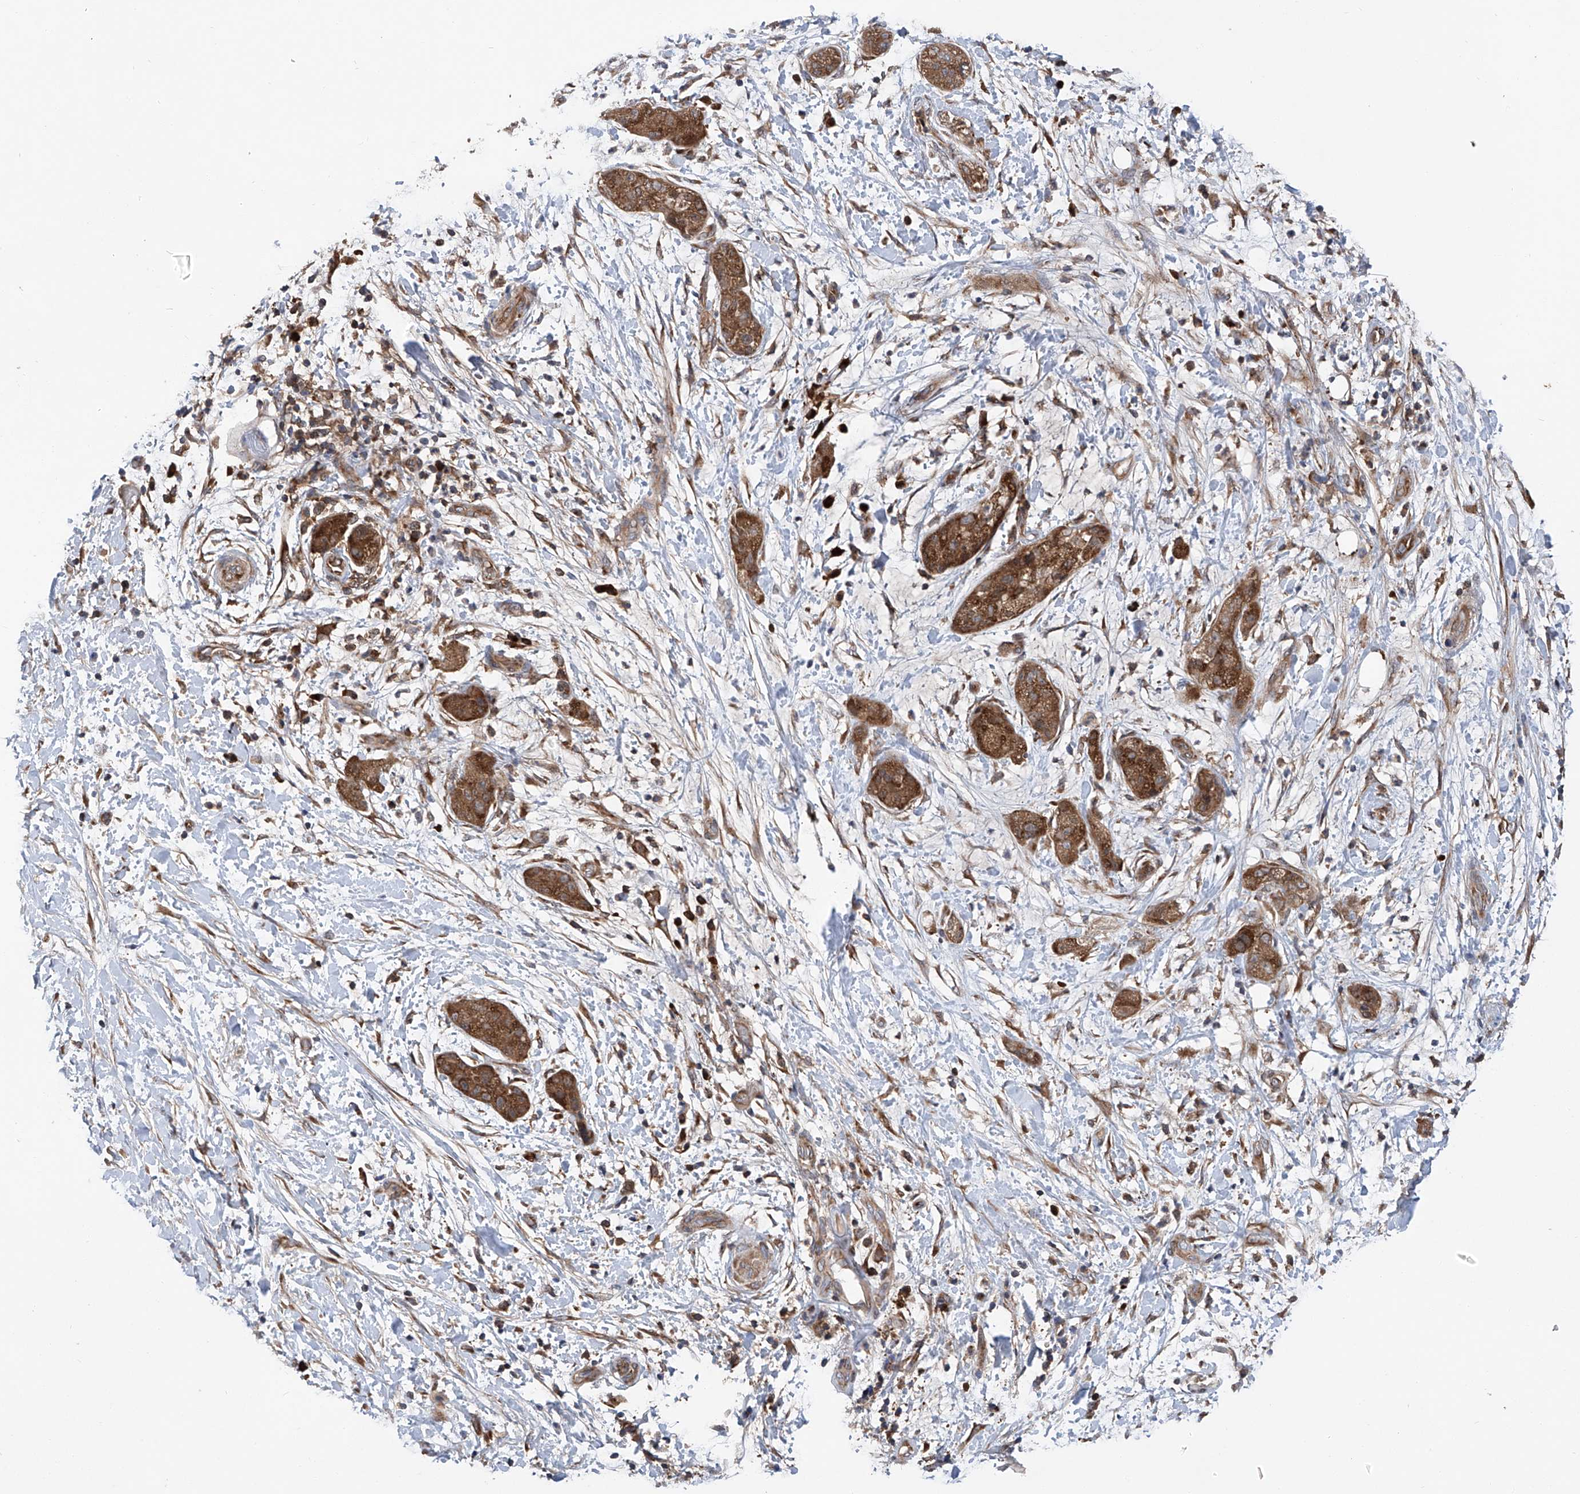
{"staining": {"intensity": "moderate", "quantity": ">75%", "location": "cytoplasmic/membranous"}, "tissue": "pancreatic cancer", "cell_type": "Tumor cells", "image_type": "cancer", "snomed": [{"axis": "morphology", "description": "Adenocarcinoma, NOS"}, {"axis": "topography", "description": "Pancreas"}], "caption": "Immunohistochemical staining of adenocarcinoma (pancreatic) displays moderate cytoplasmic/membranous protein expression in approximately >75% of tumor cells.", "gene": "ASCC3", "patient": {"sex": "female", "age": 78}}